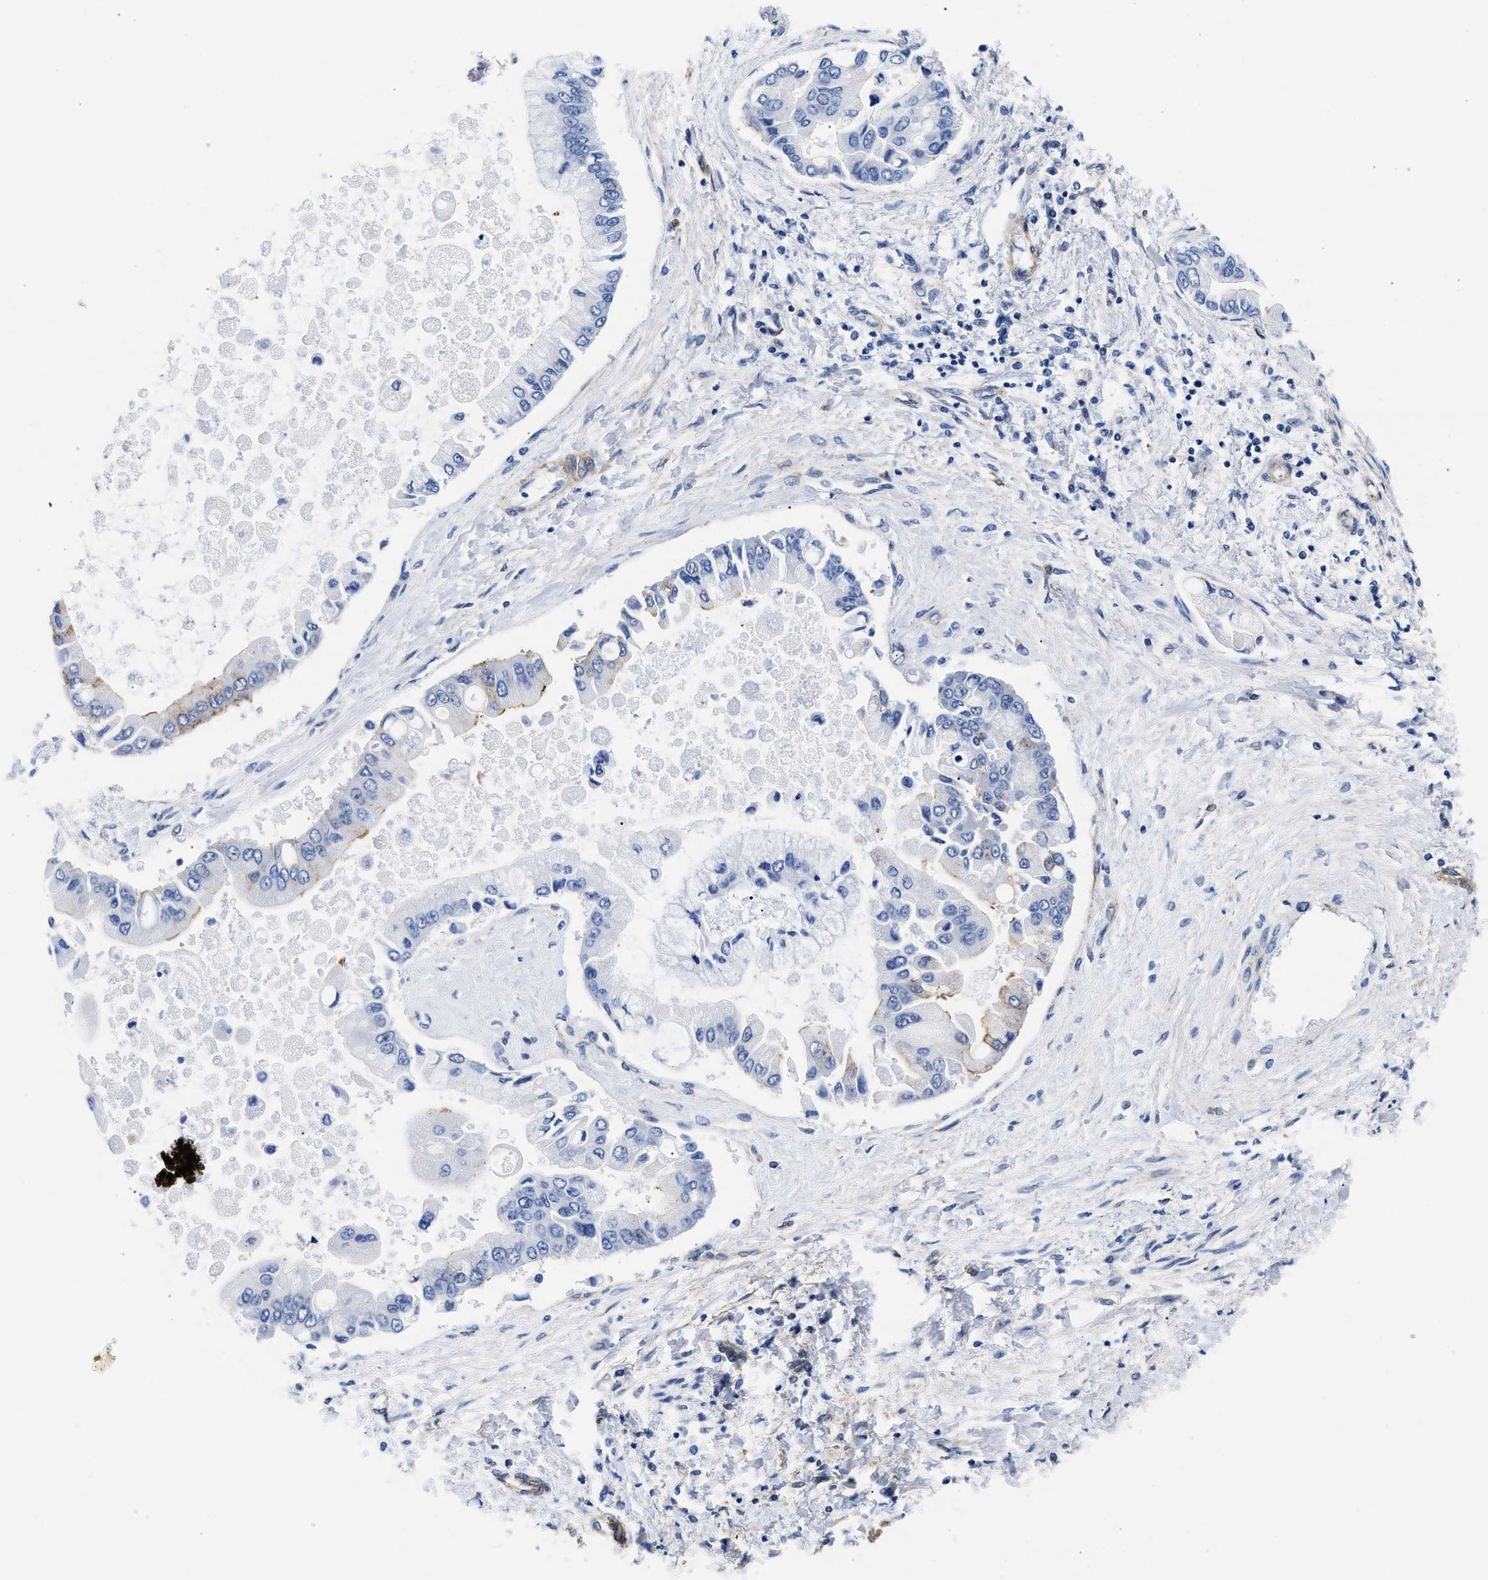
{"staining": {"intensity": "weak", "quantity": "<25%", "location": "cytoplasmic/membranous"}, "tissue": "liver cancer", "cell_type": "Tumor cells", "image_type": "cancer", "snomed": [{"axis": "morphology", "description": "Cholangiocarcinoma"}, {"axis": "topography", "description": "Liver"}], "caption": "Photomicrograph shows no significant protein staining in tumor cells of liver cancer. The staining was performed using DAB (3,3'-diaminobenzidine) to visualize the protein expression in brown, while the nuclei were stained in blue with hematoxylin (Magnification: 20x).", "gene": "TRIM29", "patient": {"sex": "male", "age": 50}}